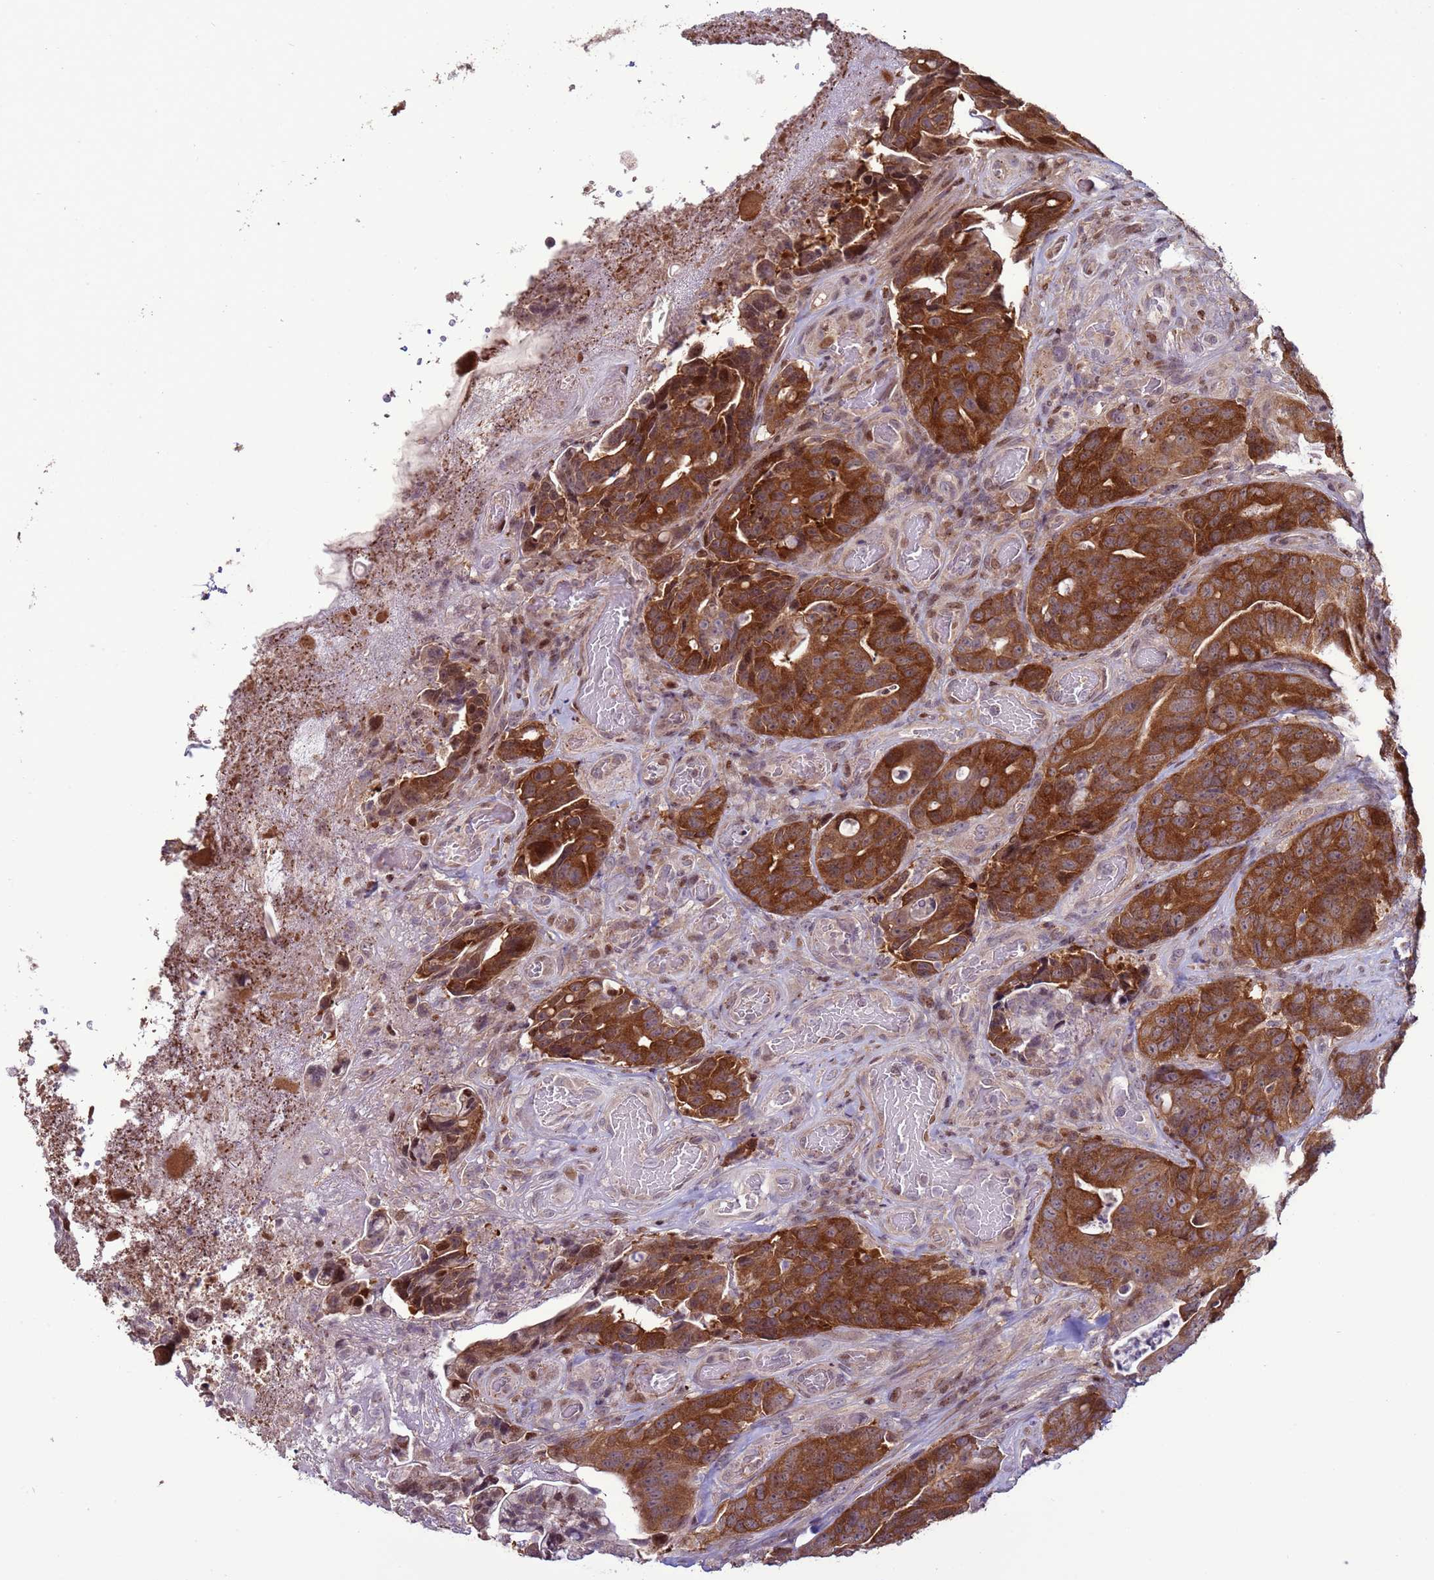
{"staining": {"intensity": "strong", "quantity": ">75%", "location": "cytoplasmic/membranous"}, "tissue": "colorectal cancer", "cell_type": "Tumor cells", "image_type": "cancer", "snomed": [{"axis": "morphology", "description": "Adenocarcinoma, NOS"}, {"axis": "topography", "description": "Colon"}], "caption": "Immunohistochemical staining of colorectal cancer (adenocarcinoma) shows strong cytoplasmic/membranous protein positivity in about >75% of tumor cells.", "gene": "HGH1", "patient": {"sex": "female", "age": 82}}